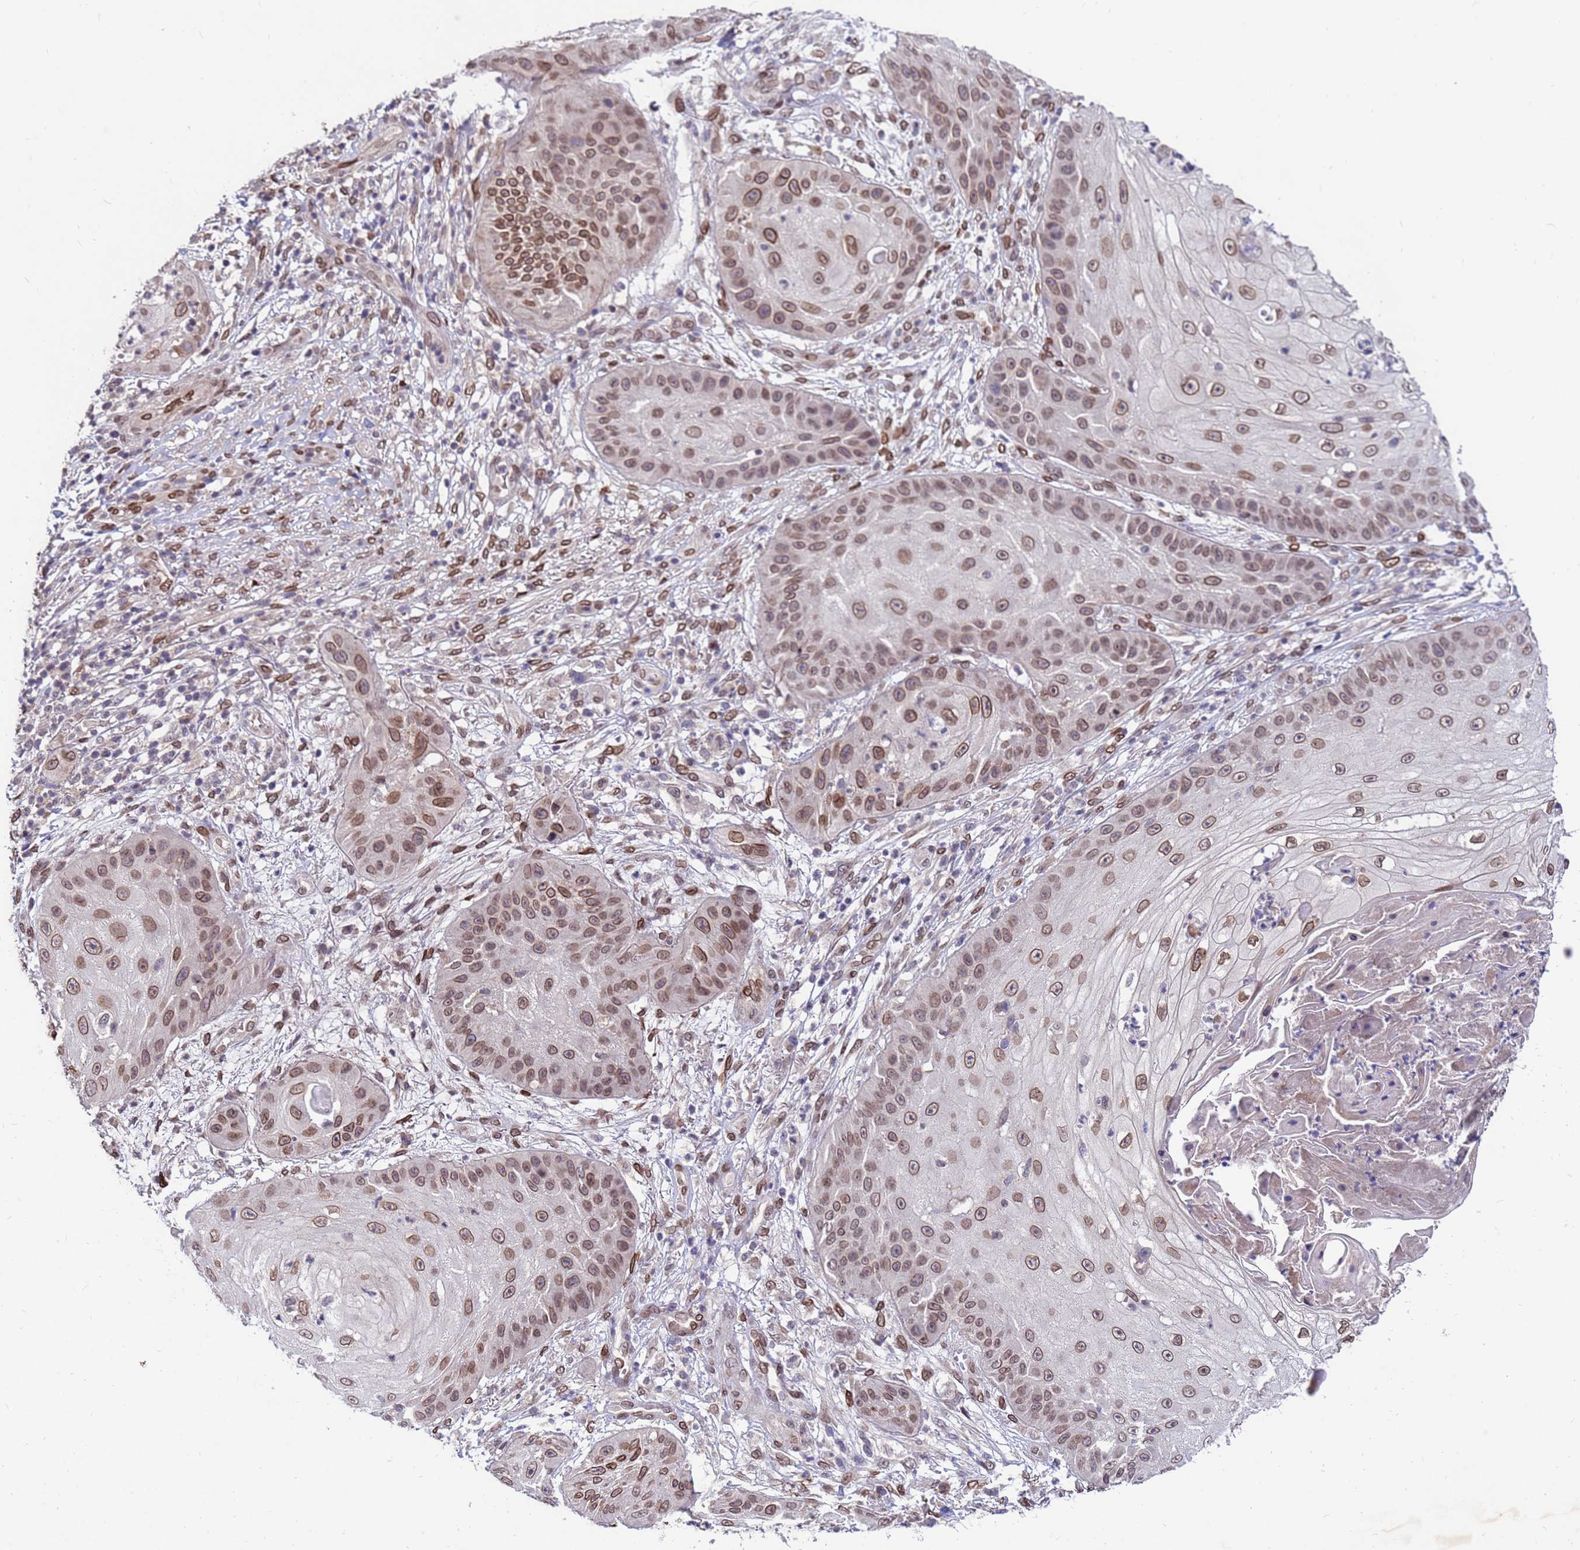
{"staining": {"intensity": "moderate", "quantity": ">75%", "location": "cytoplasmic/membranous,nuclear"}, "tissue": "skin cancer", "cell_type": "Tumor cells", "image_type": "cancer", "snomed": [{"axis": "morphology", "description": "Squamous cell carcinoma, NOS"}, {"axis": "topography", "description": "Skin"}], "caption": "A high-resolution histopathology image shows immunohistochemistry staining of skin squamous cell carcinoma, which shows moderate cytoplasmic/membranous and nuclear positivity in about >75% of tumor cells.", "gene": "GPR135", "patient": {"sex": "male", "age": 70}}